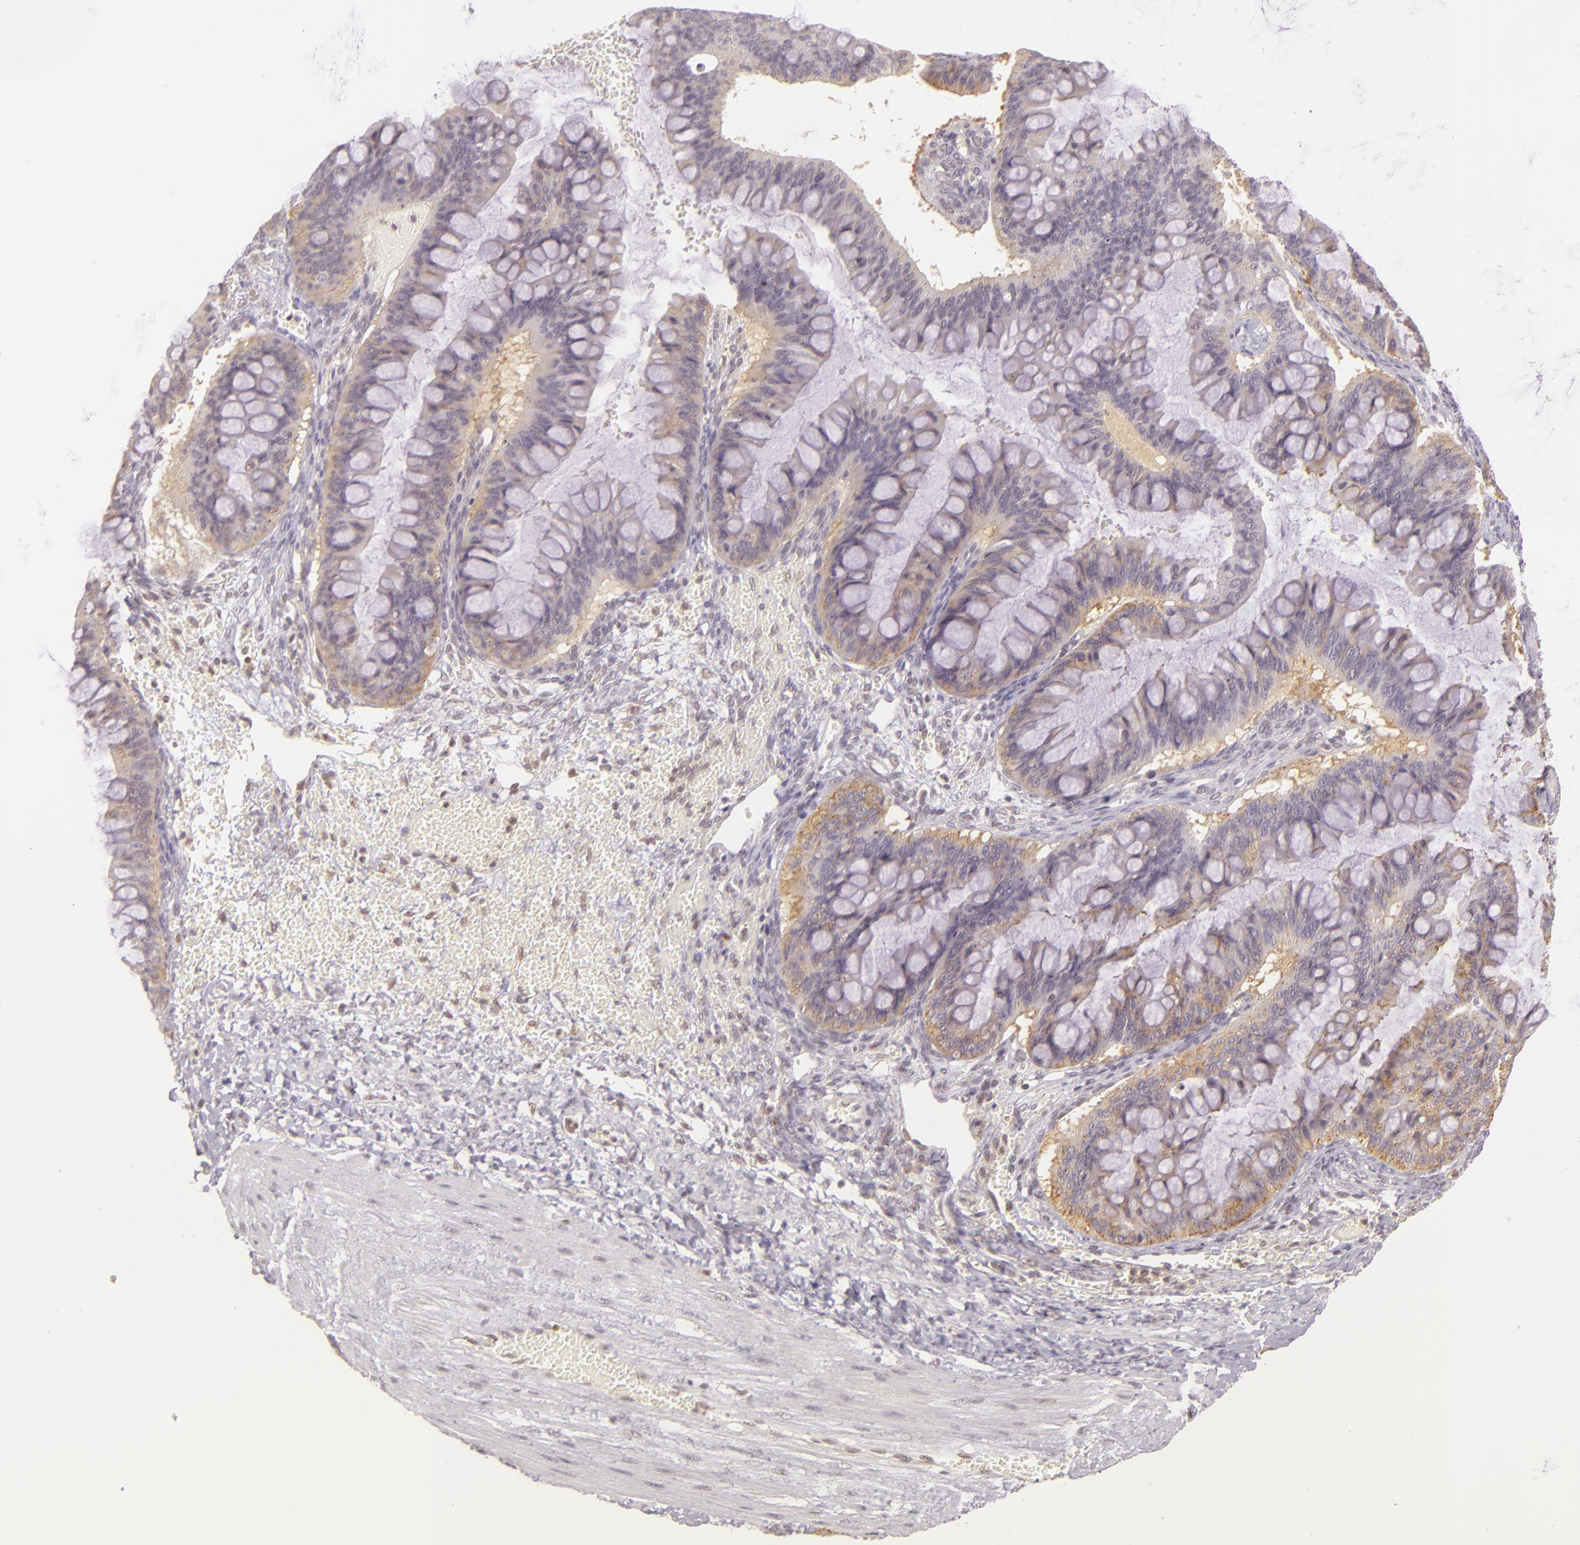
{"staining": {"intensity": "weak", "quantity": "25%-75%", "location": "cytoplasmic/membranous"}, "tissue": "ovarian cancer", "cell_type": "Tumor cells", "image_type": "cancer", "snomed": [{"axis": "morphology", "description": "Cystadenocarcinoma, mucinous, NOS"}, {"axis": "topography", "description": "Ovary"}], "caption": "This is a histology image of IHC staining of mucinous cystadenocarcinoma (ovarian), which shows weak positivity in the cytoplasmic/membranous of tumor cells.", "gene": "IMPDH1", "patient": {"sex": "female", "age": 73}}